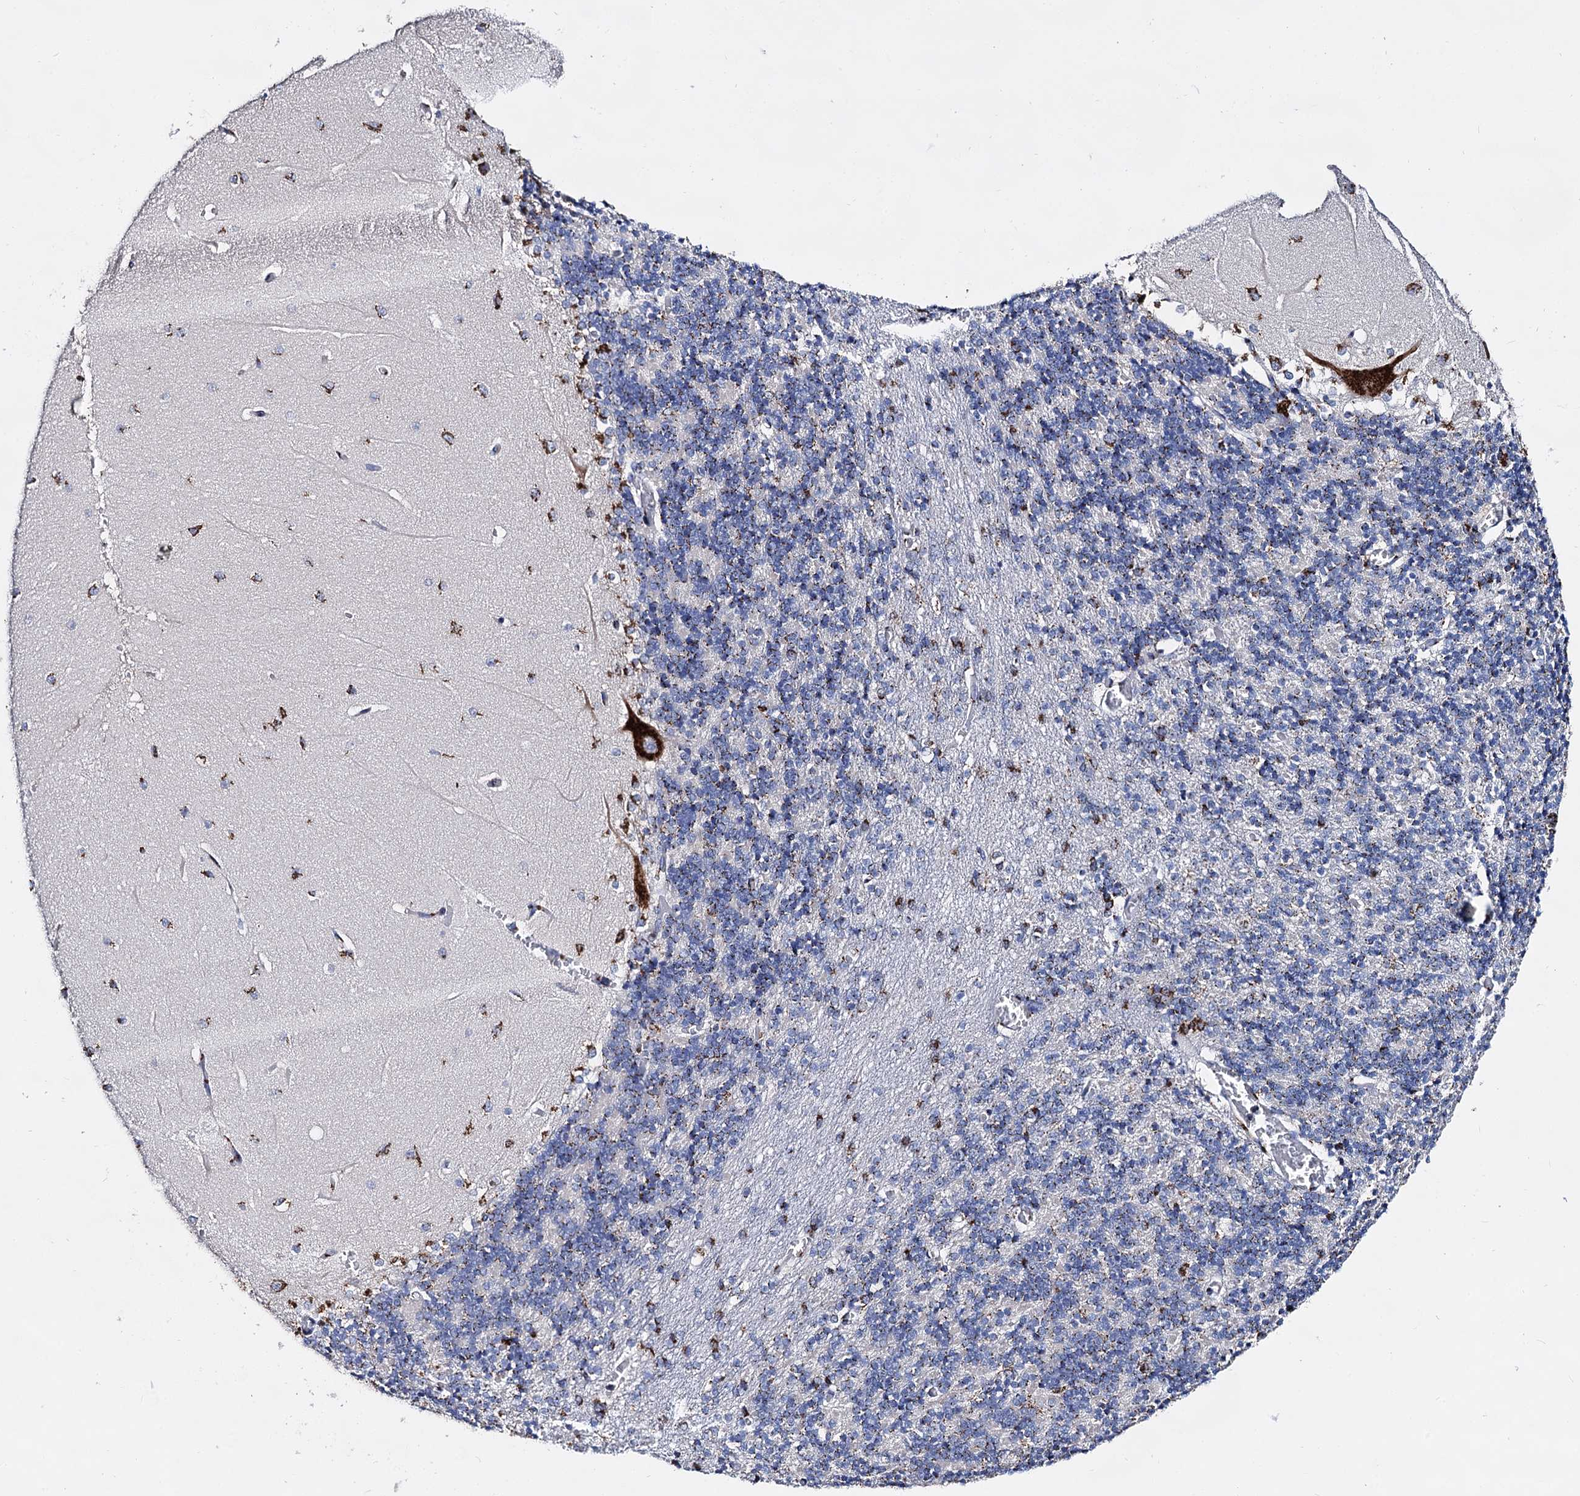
{"staining": {"intensity": "moderate", "quantity": "<25%", "location": "cytoplasmic/membranous"}, "tissue": "cerebellum", "cell_type": "Cells in granular layer", "image_type": "normal", "snomed": [{"axis": "morphology", "description": "Normal tissue, NOS"}, {"axis": "topography", "description": "Cerebellum"}], "caption": "A high-resolution histopathology image shows immunohistochemistry staining of normal cerebellum, which shows moderate cytoplasmic/membranous staining in about <25% of cells in granular layer. (DAB = brown stain, brightfield microscopy at high magnification).", "gene": "TM9SF3", "patient": {"sex": "male", "age": 37}}